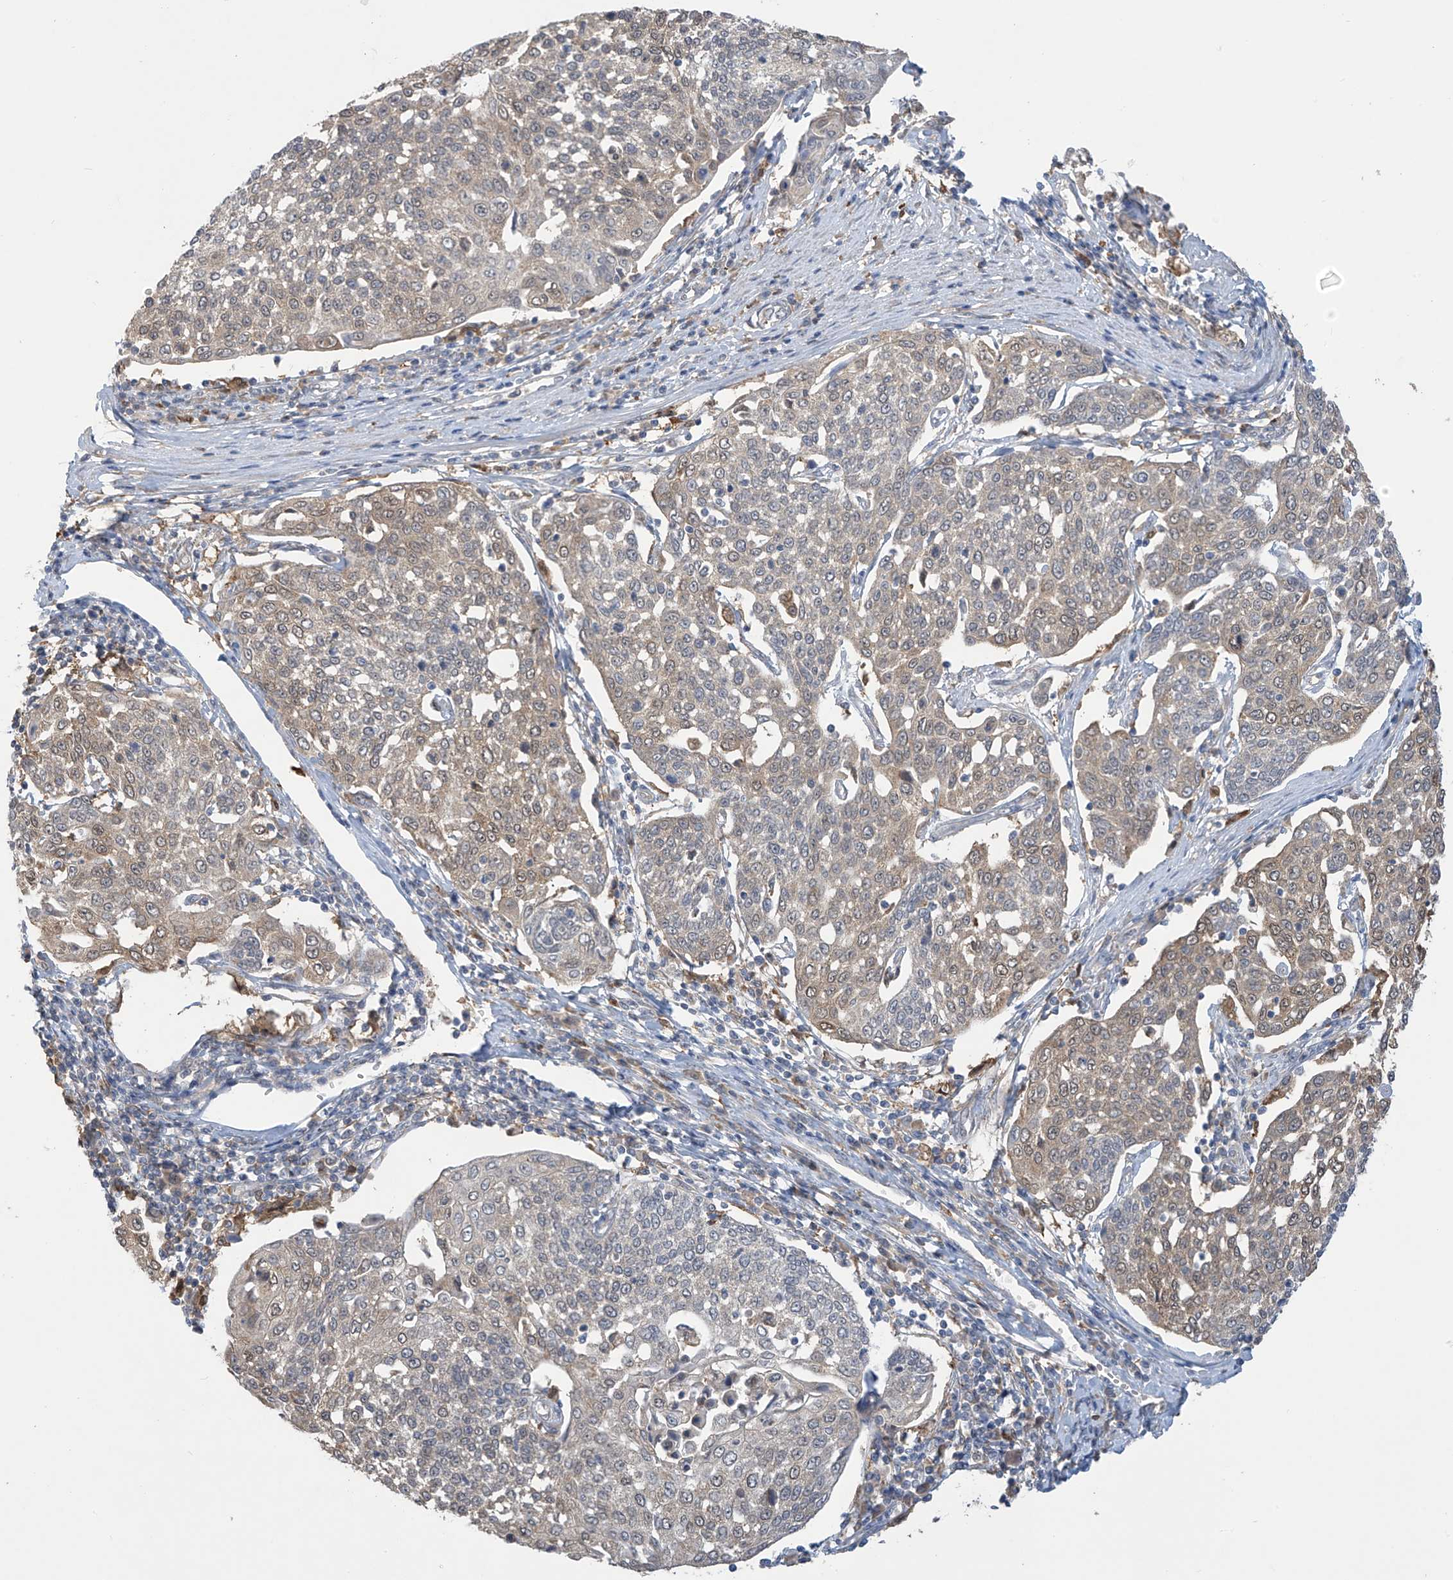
{"staining": {"intensity": "weak", "quantity": "25%-75%", "location": "cytoplasmic/membranous,nuclear"}, "tissue": "cervical cancer", "cell_type": "Tumor cells", "image_type": "cancer", "snomed": [{"axis": "morphology", "description": "Squamous cell carcinoma, NOS"}, {"axis": "topography", "description": "Cervix"}], "caption": "An image showing weak cytoplasmic/membranous and nuclear positivity in approximately 25%-75% of tumor cells in cervical cancer (squamous cell carcinoma), as visualized by brown immunohistochemical staining.", "gene": "IDH1", "patient": {"sex": "female", "age": 34}}